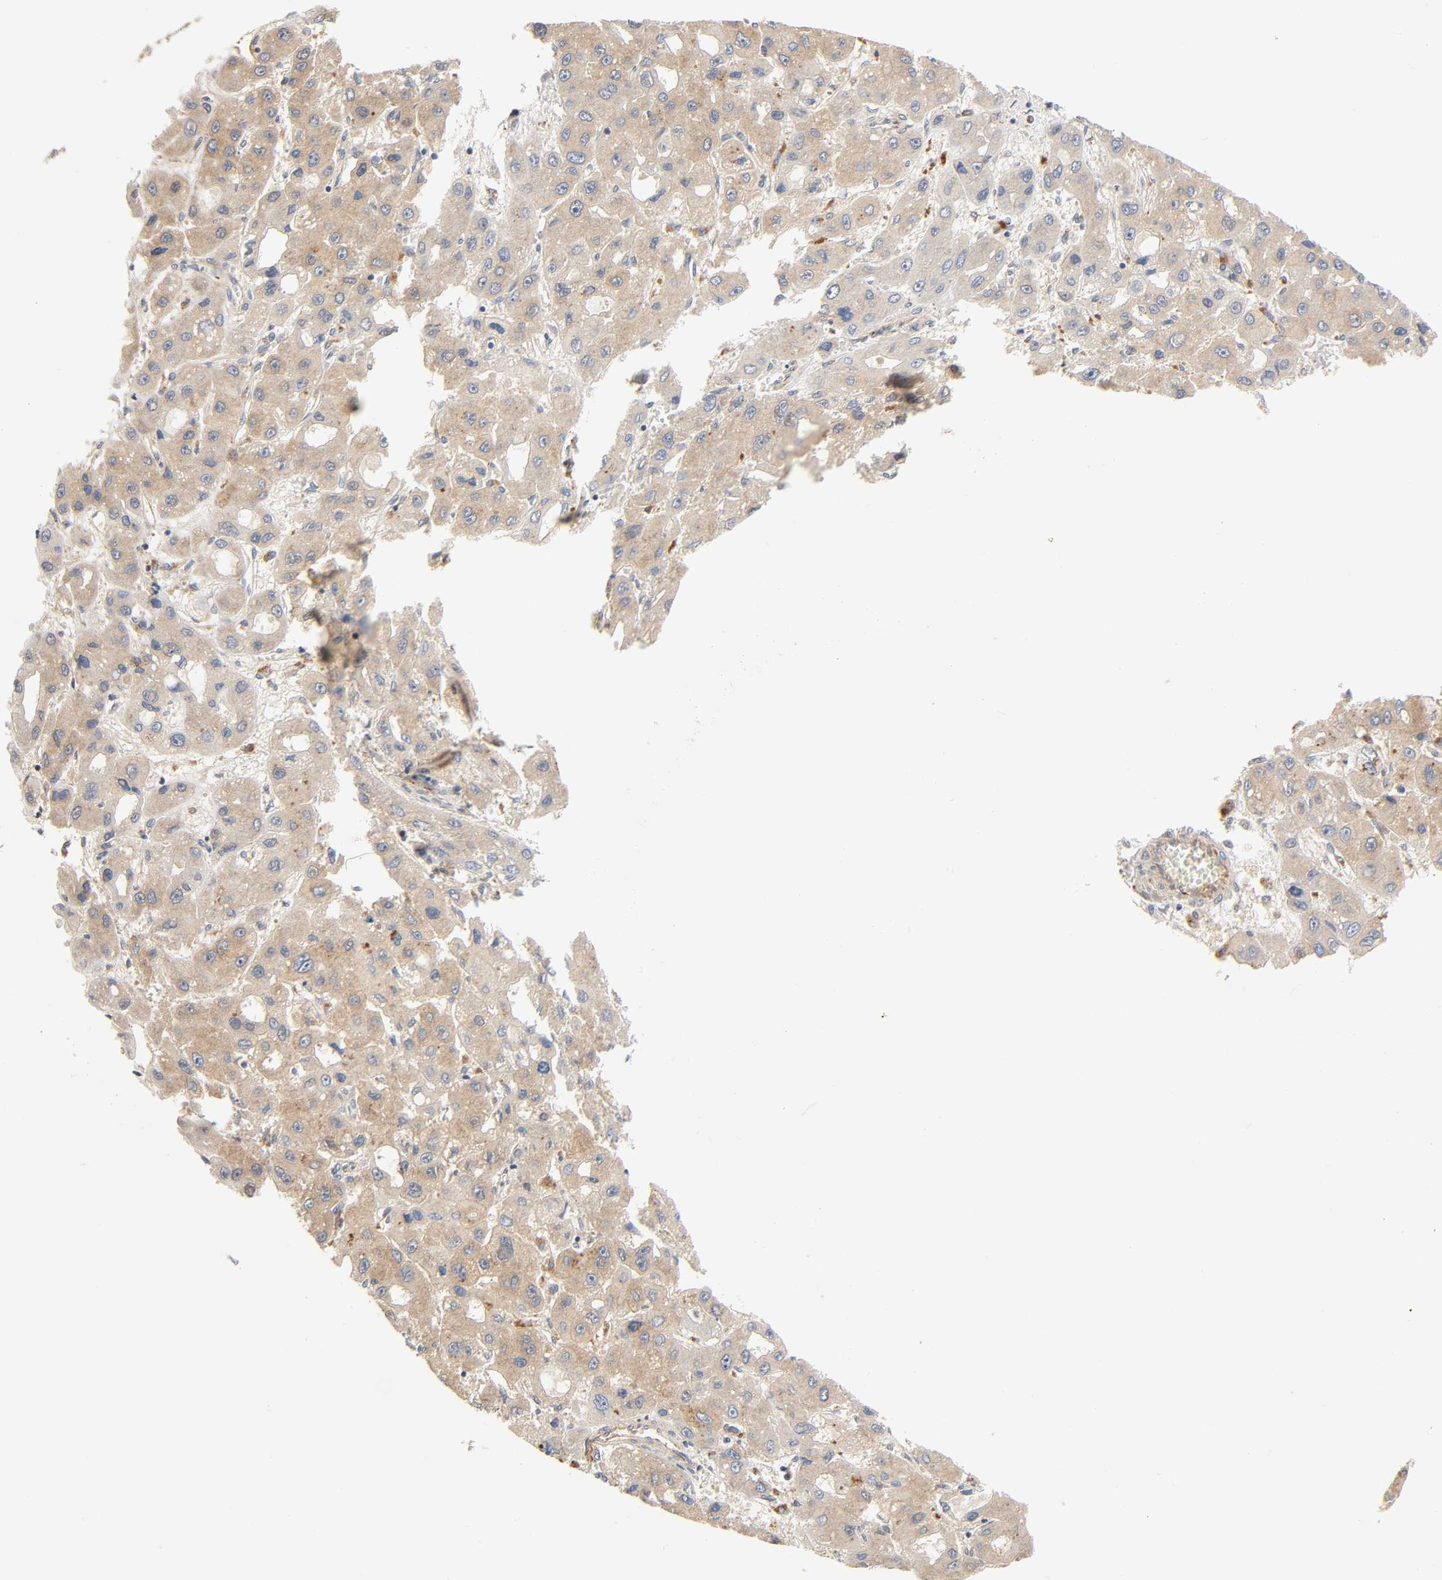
{"staining": {"intensity": "moderate", "quantity": ">75%", "location": "cytoplasmic/membranous"}, "tissue": "liver cancer", "cell_type": "Tumor cells", "image_type": "cancer", "snomed": [{"axis": "morphology", "description": "Carcinoma, Hepatocellular, NOS"}, {"axis": "topography", "description": "Liver"}], "caption": "There is medium levels of moderate cytoplasmic/membranous expression in tumor cells of liver cancer (hepatocellular carcinoma), as demonstrated by immunohistochemical staining (brown color).", "gene": "REEP6", "patient": {"sex": "male", "age": 55}}